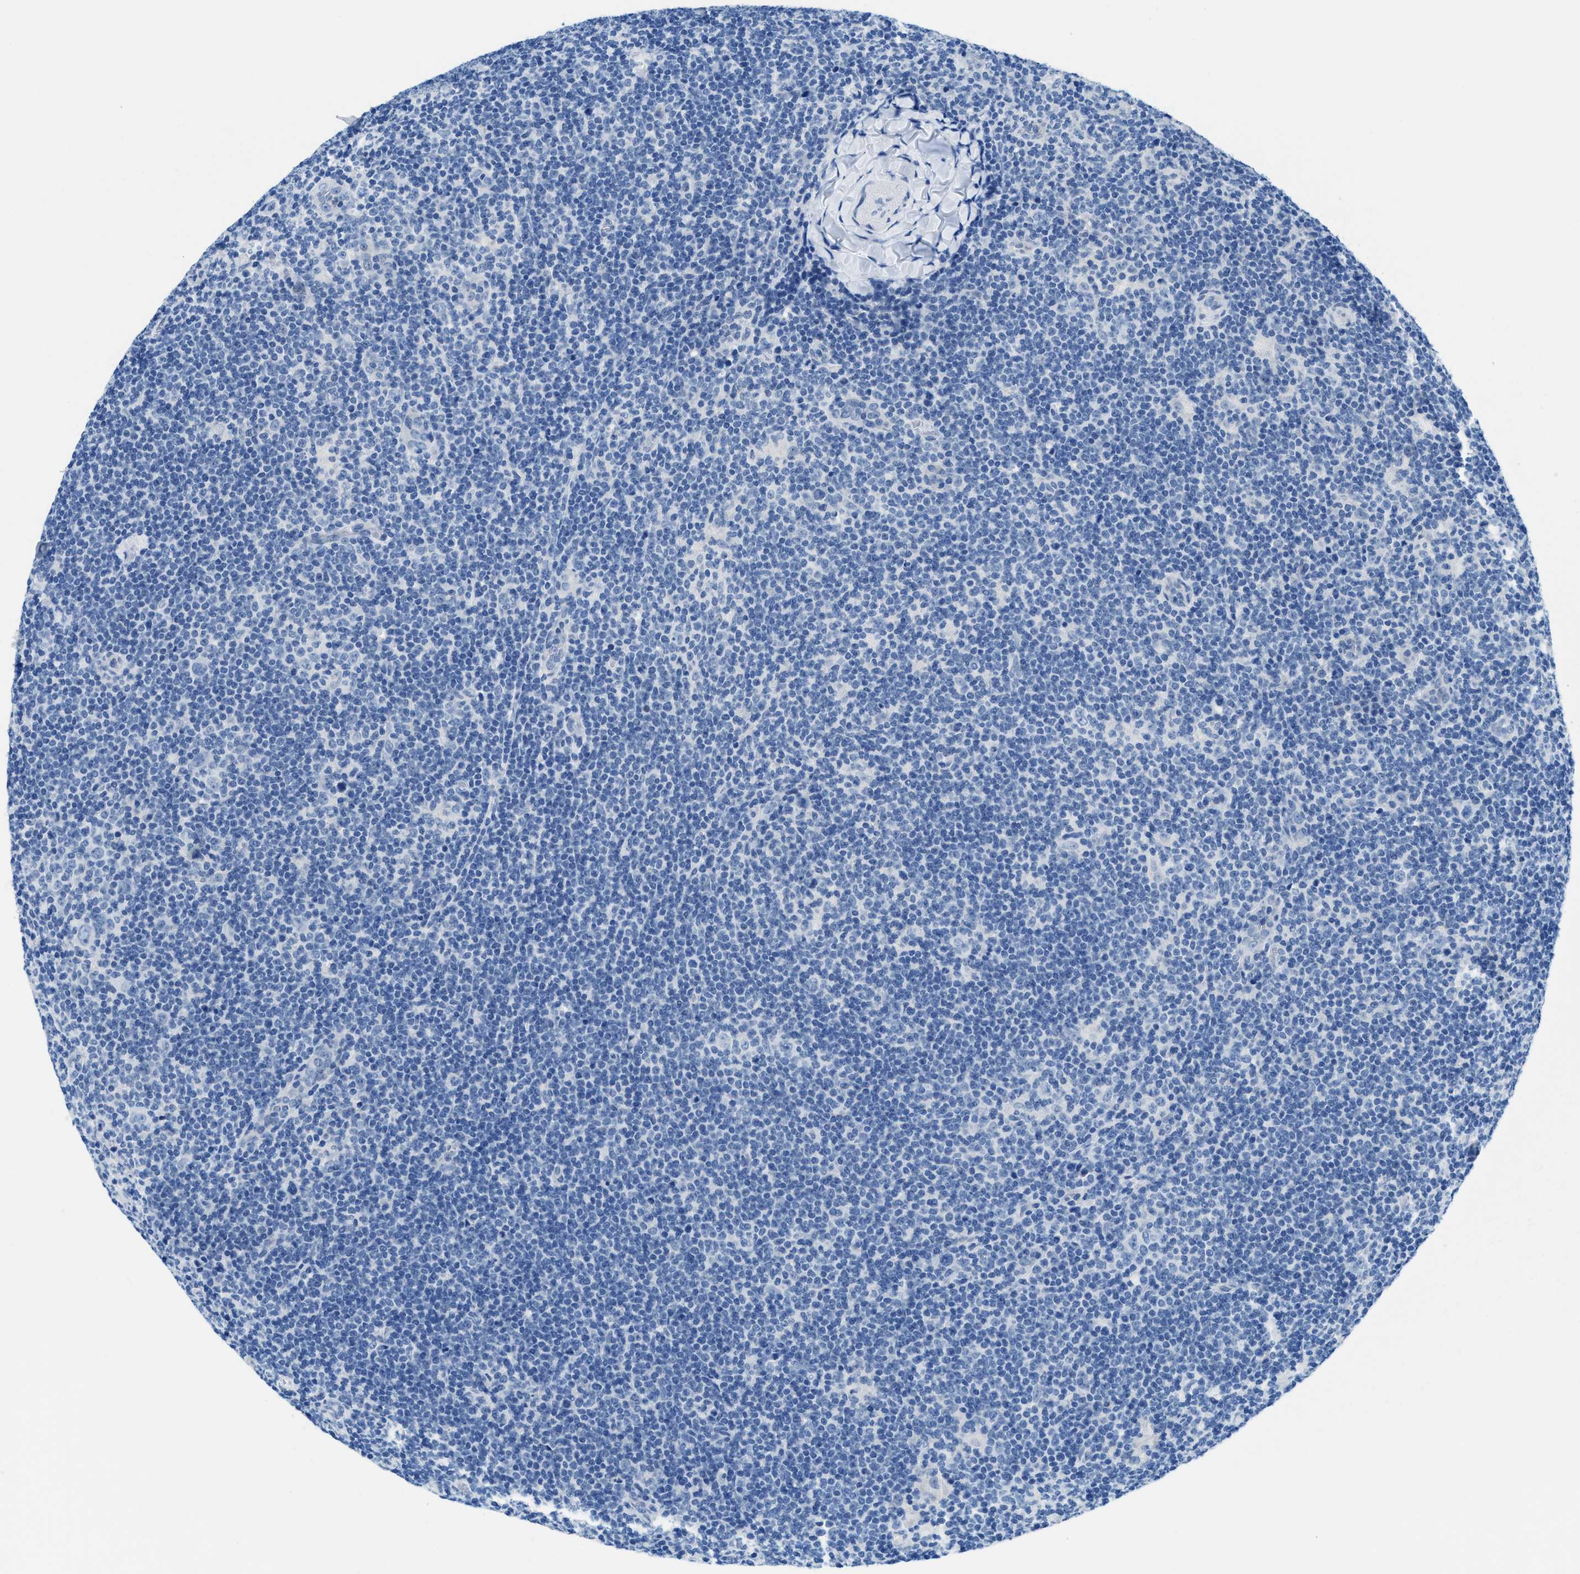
{"staining": {"intensity": "negative", "quantity": "none", "location": "none"}, "tissue": "lymphoma", "cell_type": "Tumor cells", "image_type": "cancer", "snomed": [{"axis": "morphology", "description": "Hodgkin's disease, NOS"}, {"axis": "topography", "description": "Lymph node"}], "caption": "DAB immunohistochemical staining of human Hodgkin's disease demonstrates no significant expression in tumor cells.", "gene": "MBL2", "patient": {"sex": "female", "age": 57}}